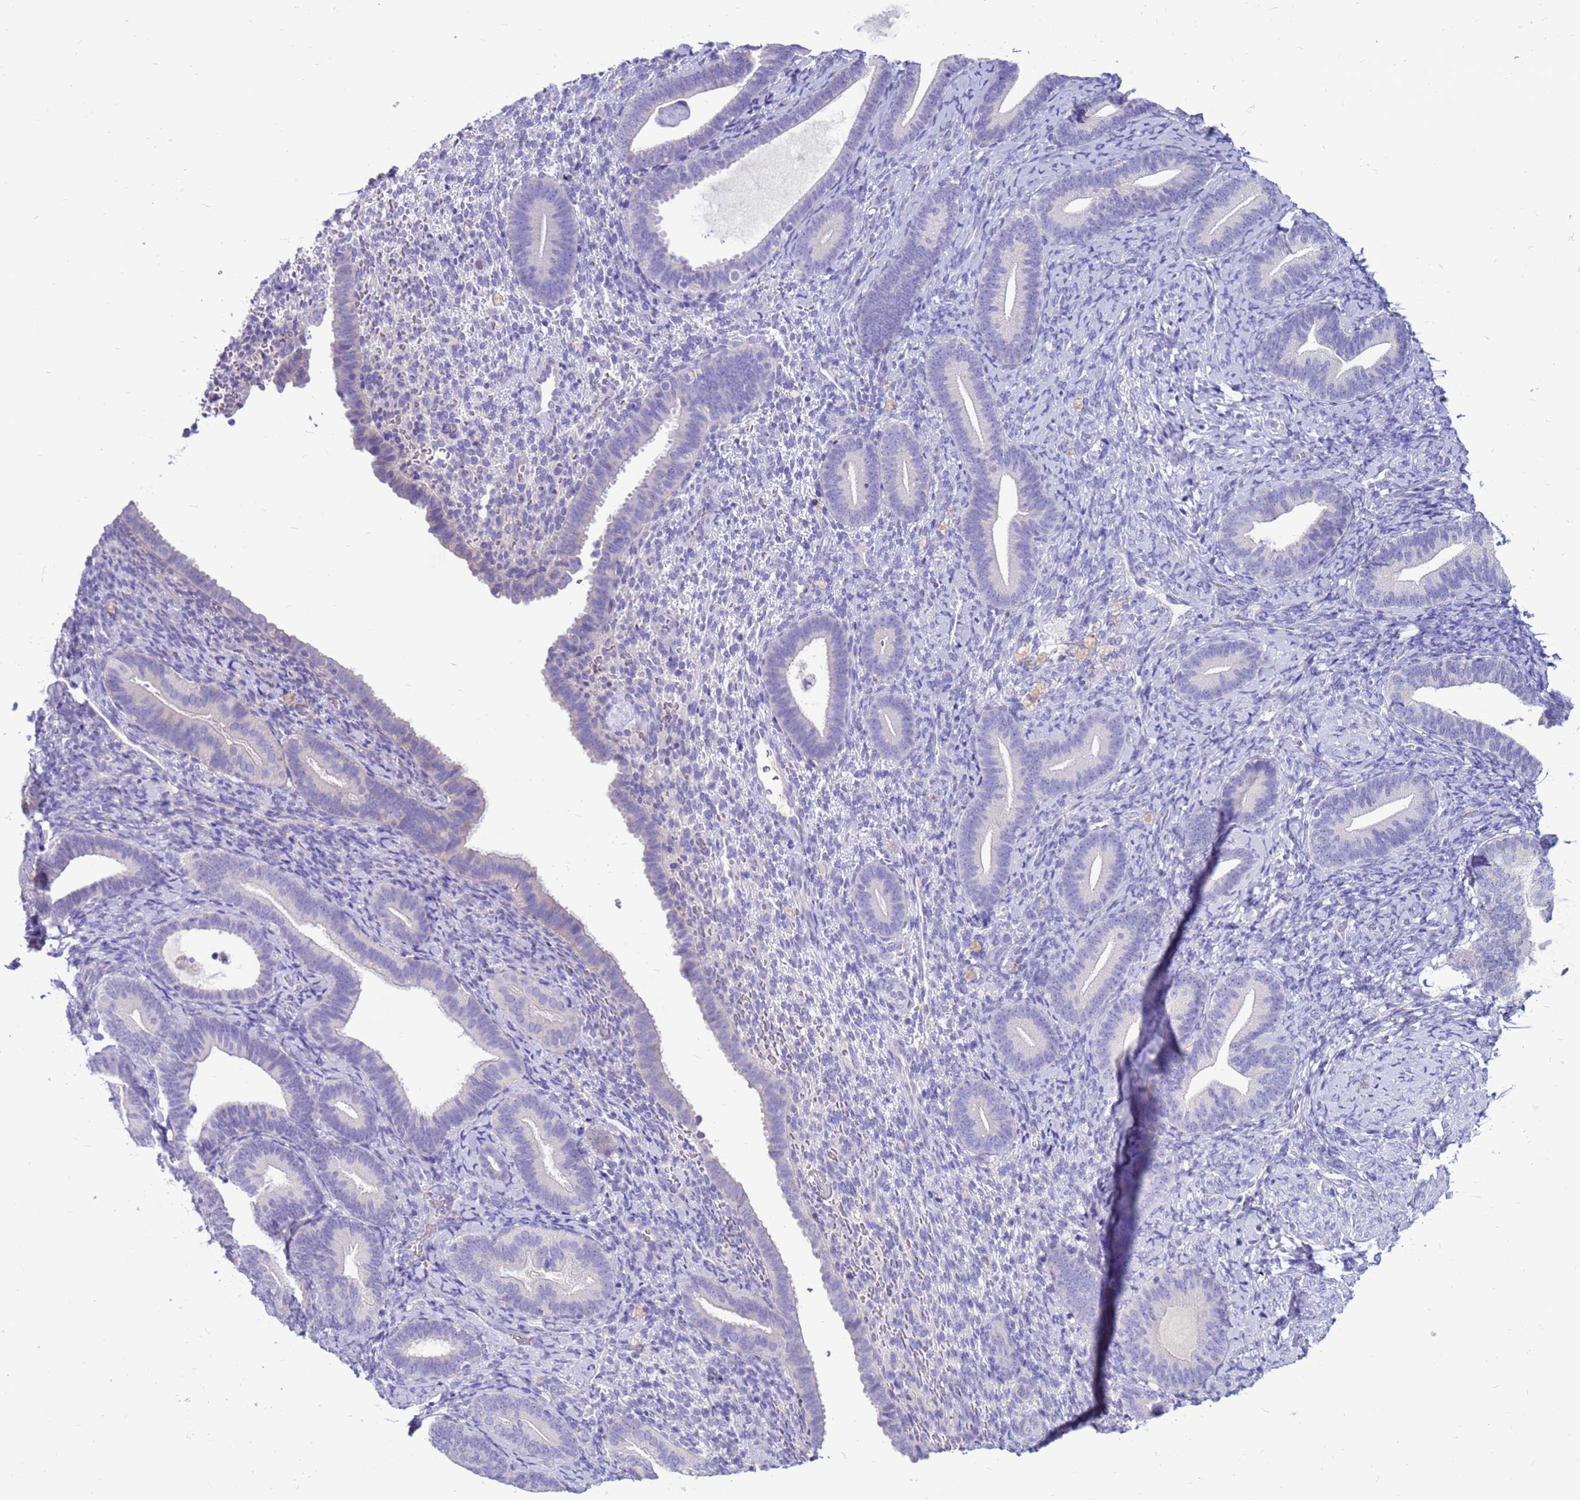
{"staining": {"intensity": "negative", "quantity": "none", "location": "none"}, "tissue": "endometrium", "cell_type": "Cells in endometrial stroma", "image_type": "normal", "snomed": [{"axis": "morphology", "description": "Normal tissue, NOS"}, {"axis": "topography", "description": "Endometrium"}], "caption": "The image demonstrates no significant staining in cells in endometrial stroma of endometrium. (Brightfield microscopy of DAB IHC at high magnification).", "gene": "PDE10A", "patient": {"sex": "female", "age": 65}}